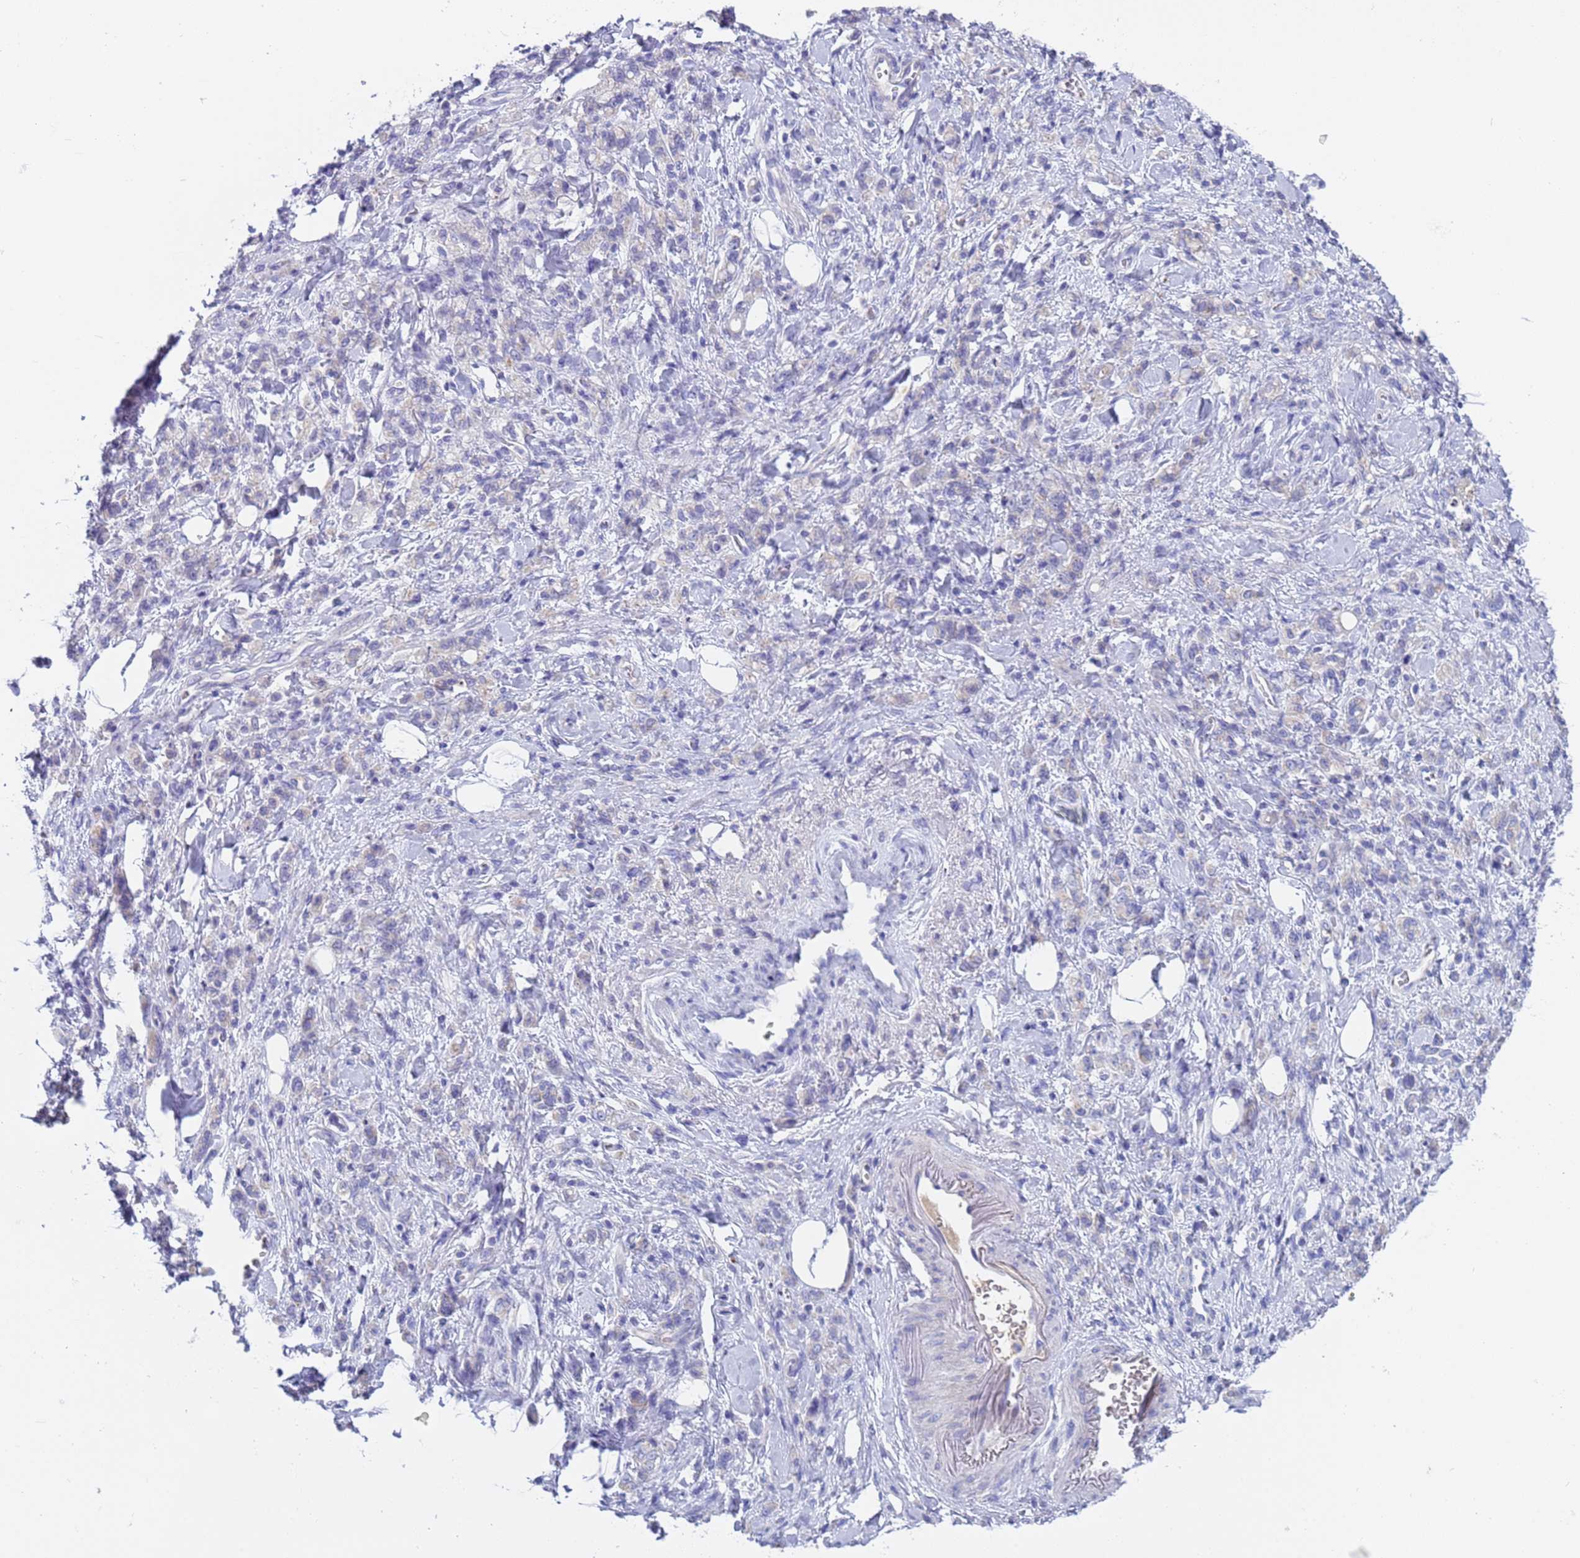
{"staining": {"intensity": "negative", "quantity": "none", "location": "none"}, "tissue": "stomach cancer", "cell_type": "Tumor cells", "image_type": "cancer", "snomed": [{"axis": "morphology", "description": "Adenocarcinoma, NOS"}, {"axis": "topography", "description": "Stomach"}], "caption": "Tumor cells show no significant staining in stomach adenocarcinoma. The staining is performed using DAB (3,3'-diaminobenzidine) brown chromogen with nuclei counter-stained in using hematoxylin.", "gene": "C4orf46", "patient": {"sex": "male", "age": 77}}